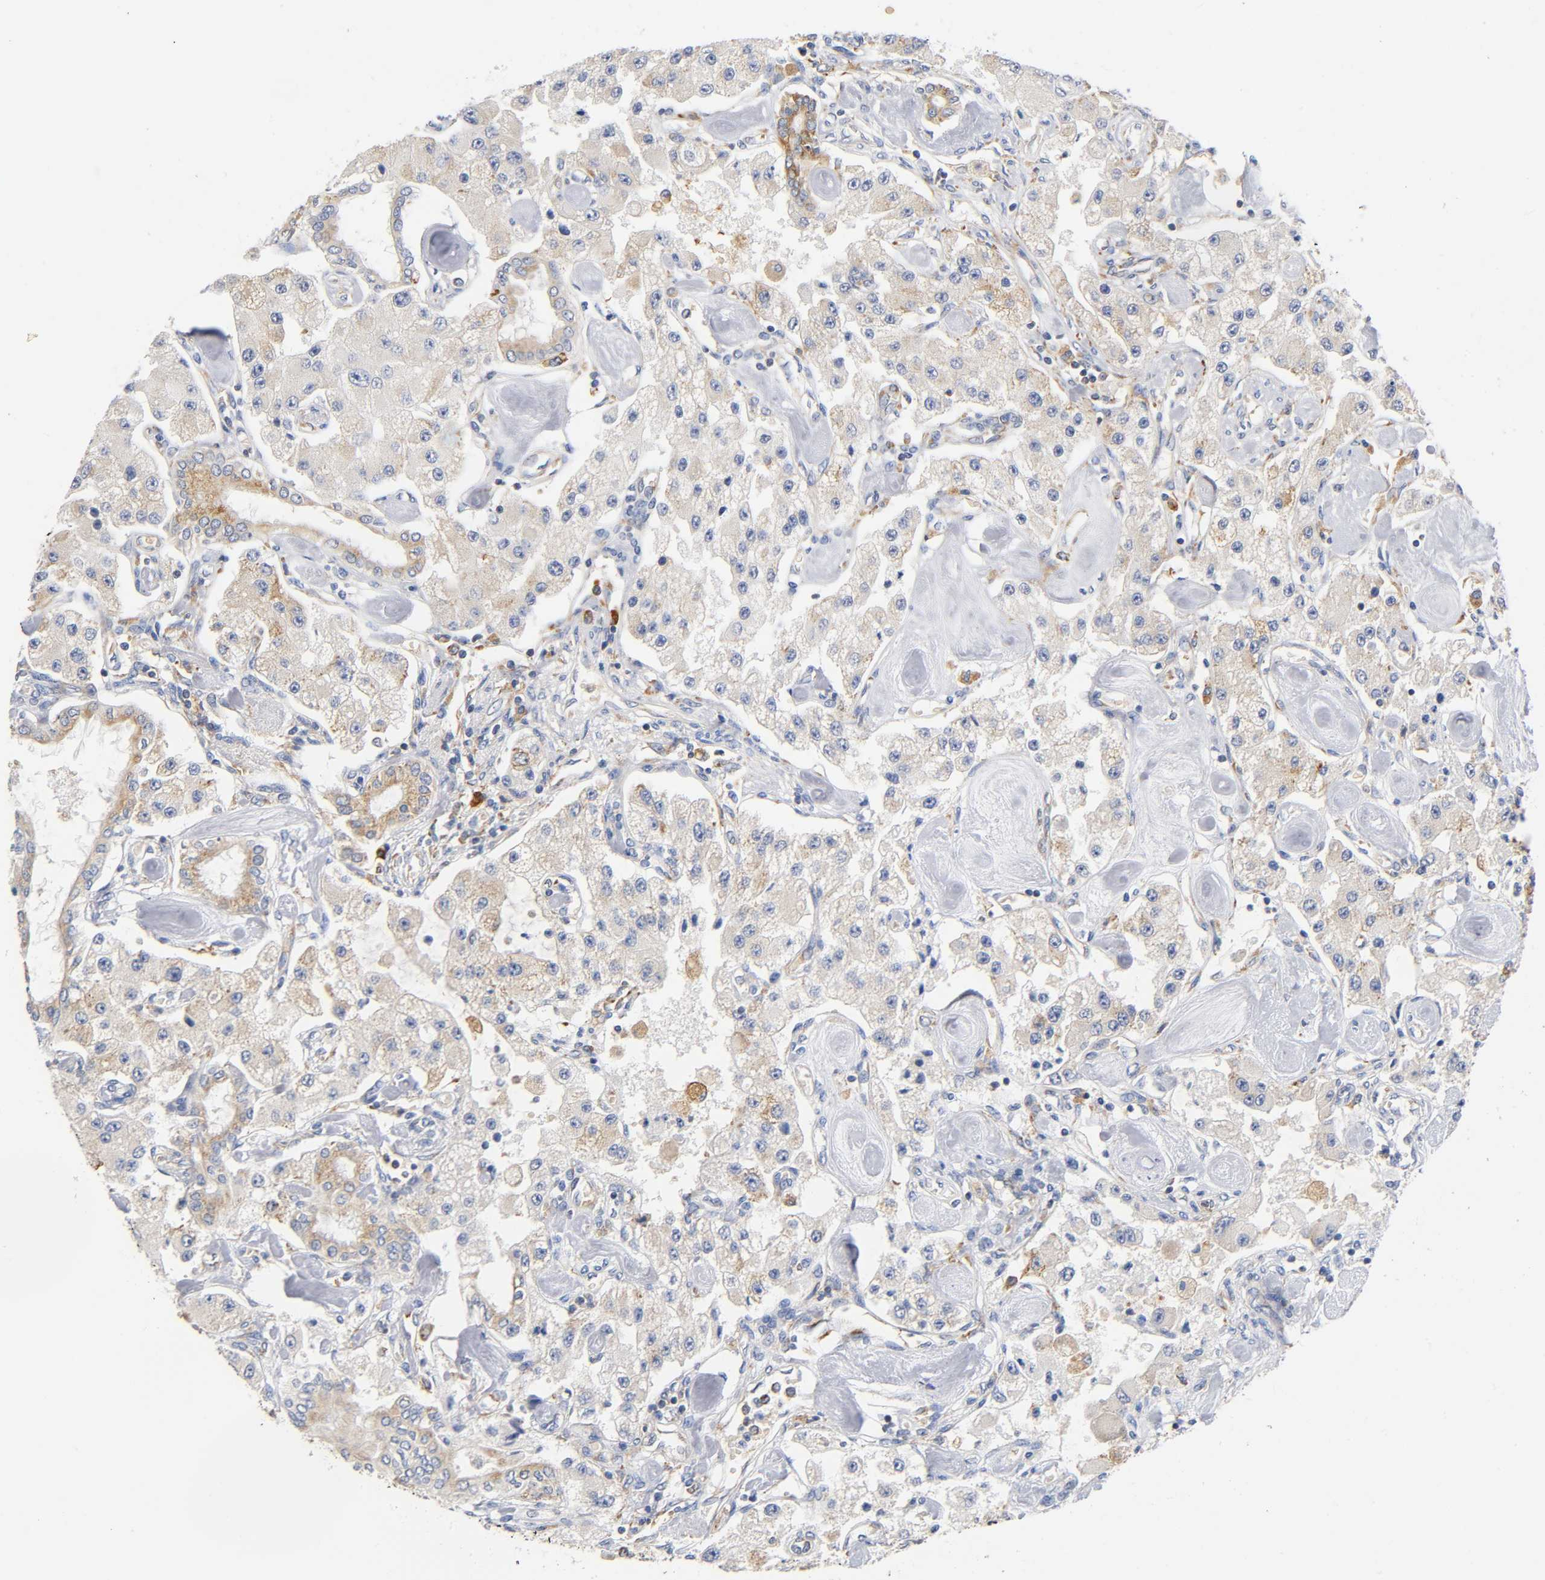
{"staining": {"intensity": "weak", "quantity": "<25%", "location": "cytoplasmic/membranous"}, "tissue": "carcinoid", "cell_type": "Tumor cells", "image_type": "cancer", "snomed": [{"axis": "morphology", "description": "Carcinoid, malignant, NOS"}, {"axis": "topography", "description": "Pancreas"}], "caption": "DAB (3,3'-diaminobenzidine) immunohistochemical staining of carcinoid (malignant) shows no significant staining in tumor cells.", "gene": "UCKL1", "patient": {"sex": "male", "age": 41}}